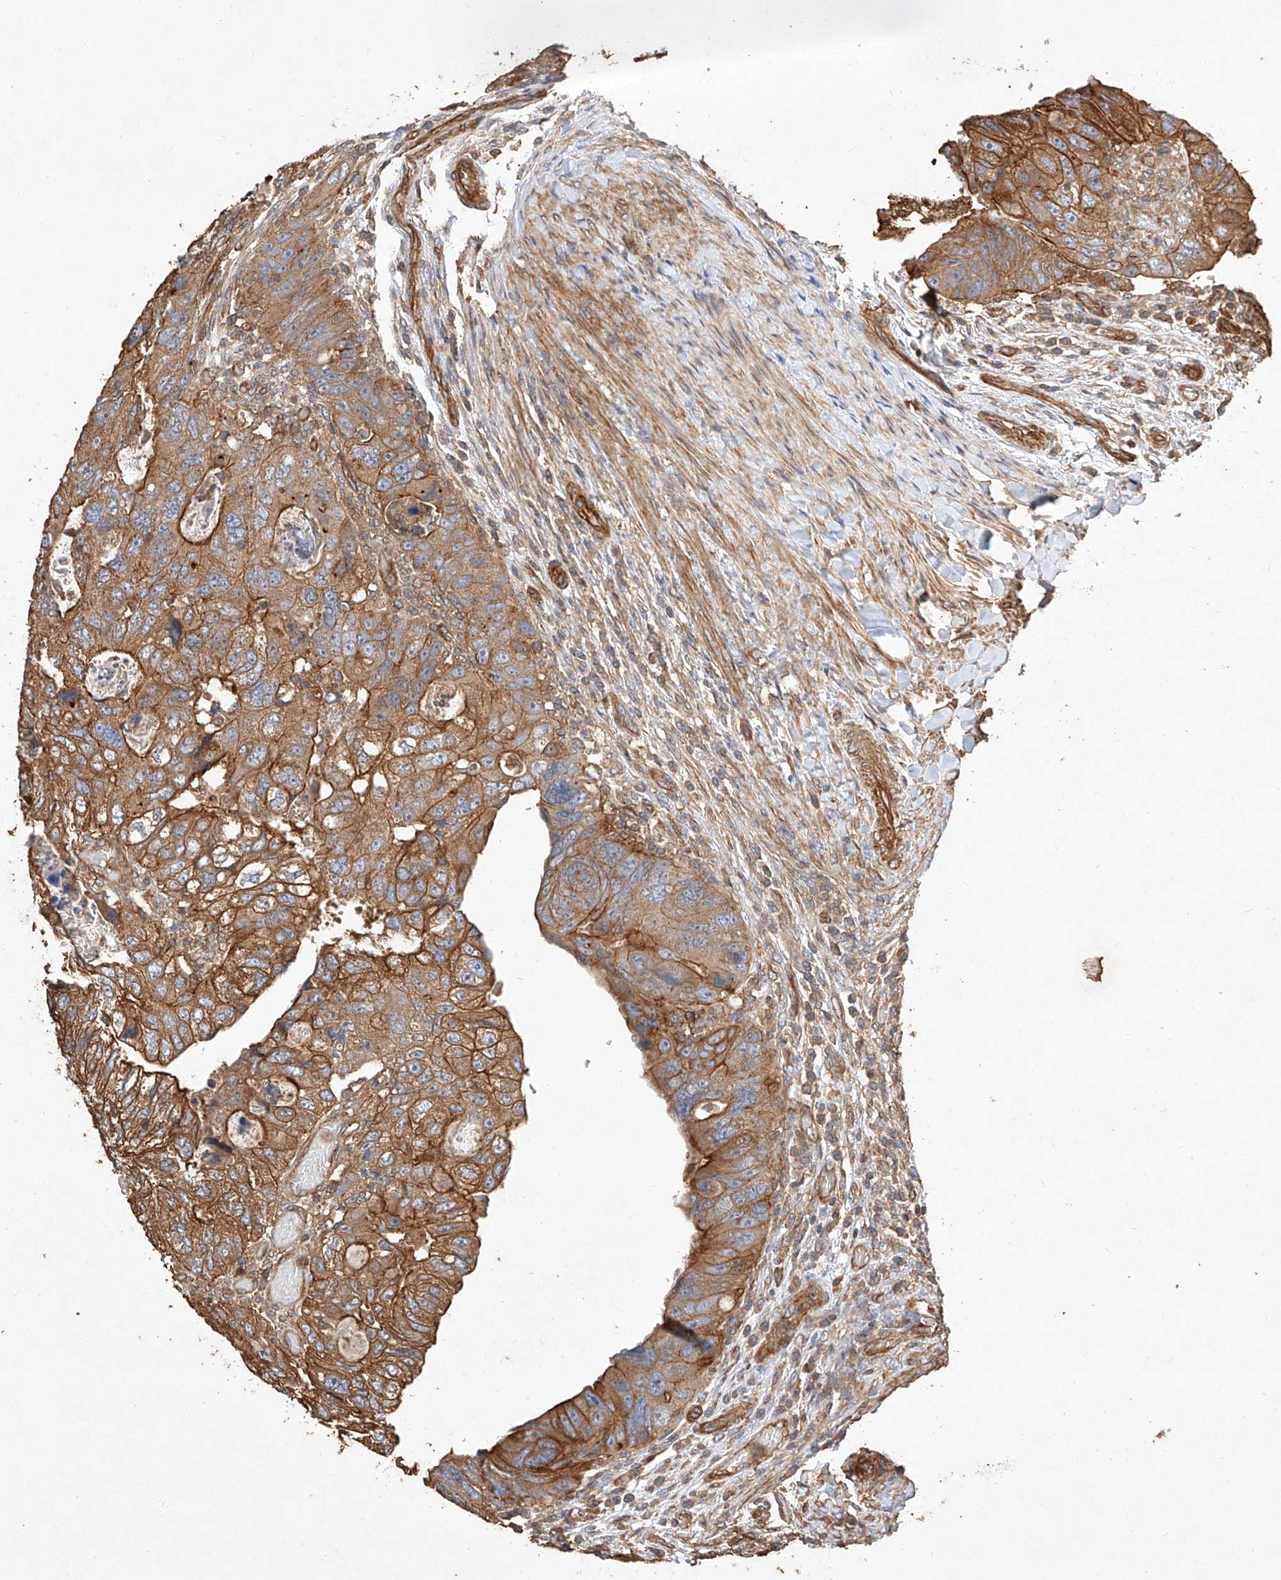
{"staining": {"intensity": "strong", "quantity": ">75%", "location": "cytoplasmic/membranous"}, "tissue": "colorectal cancer", "cell_type": "Tumor cells", "image_type": "cancer", "snomed": [{"axis": "morphology", "description": "Adenocarcinoma, NOS"}, {"axis": "topography", "description": "Rectum"}], "caption": "Immunohistochemistry micrograph of adenocarcinoma (colorectal) stained for a protein (brown), which displays high levels of strong cytoplasmic/membranous expression in approximately >75% of tumor cells.", "gene": "GHDC", "patient": {"sex": "male", "age": 59}}